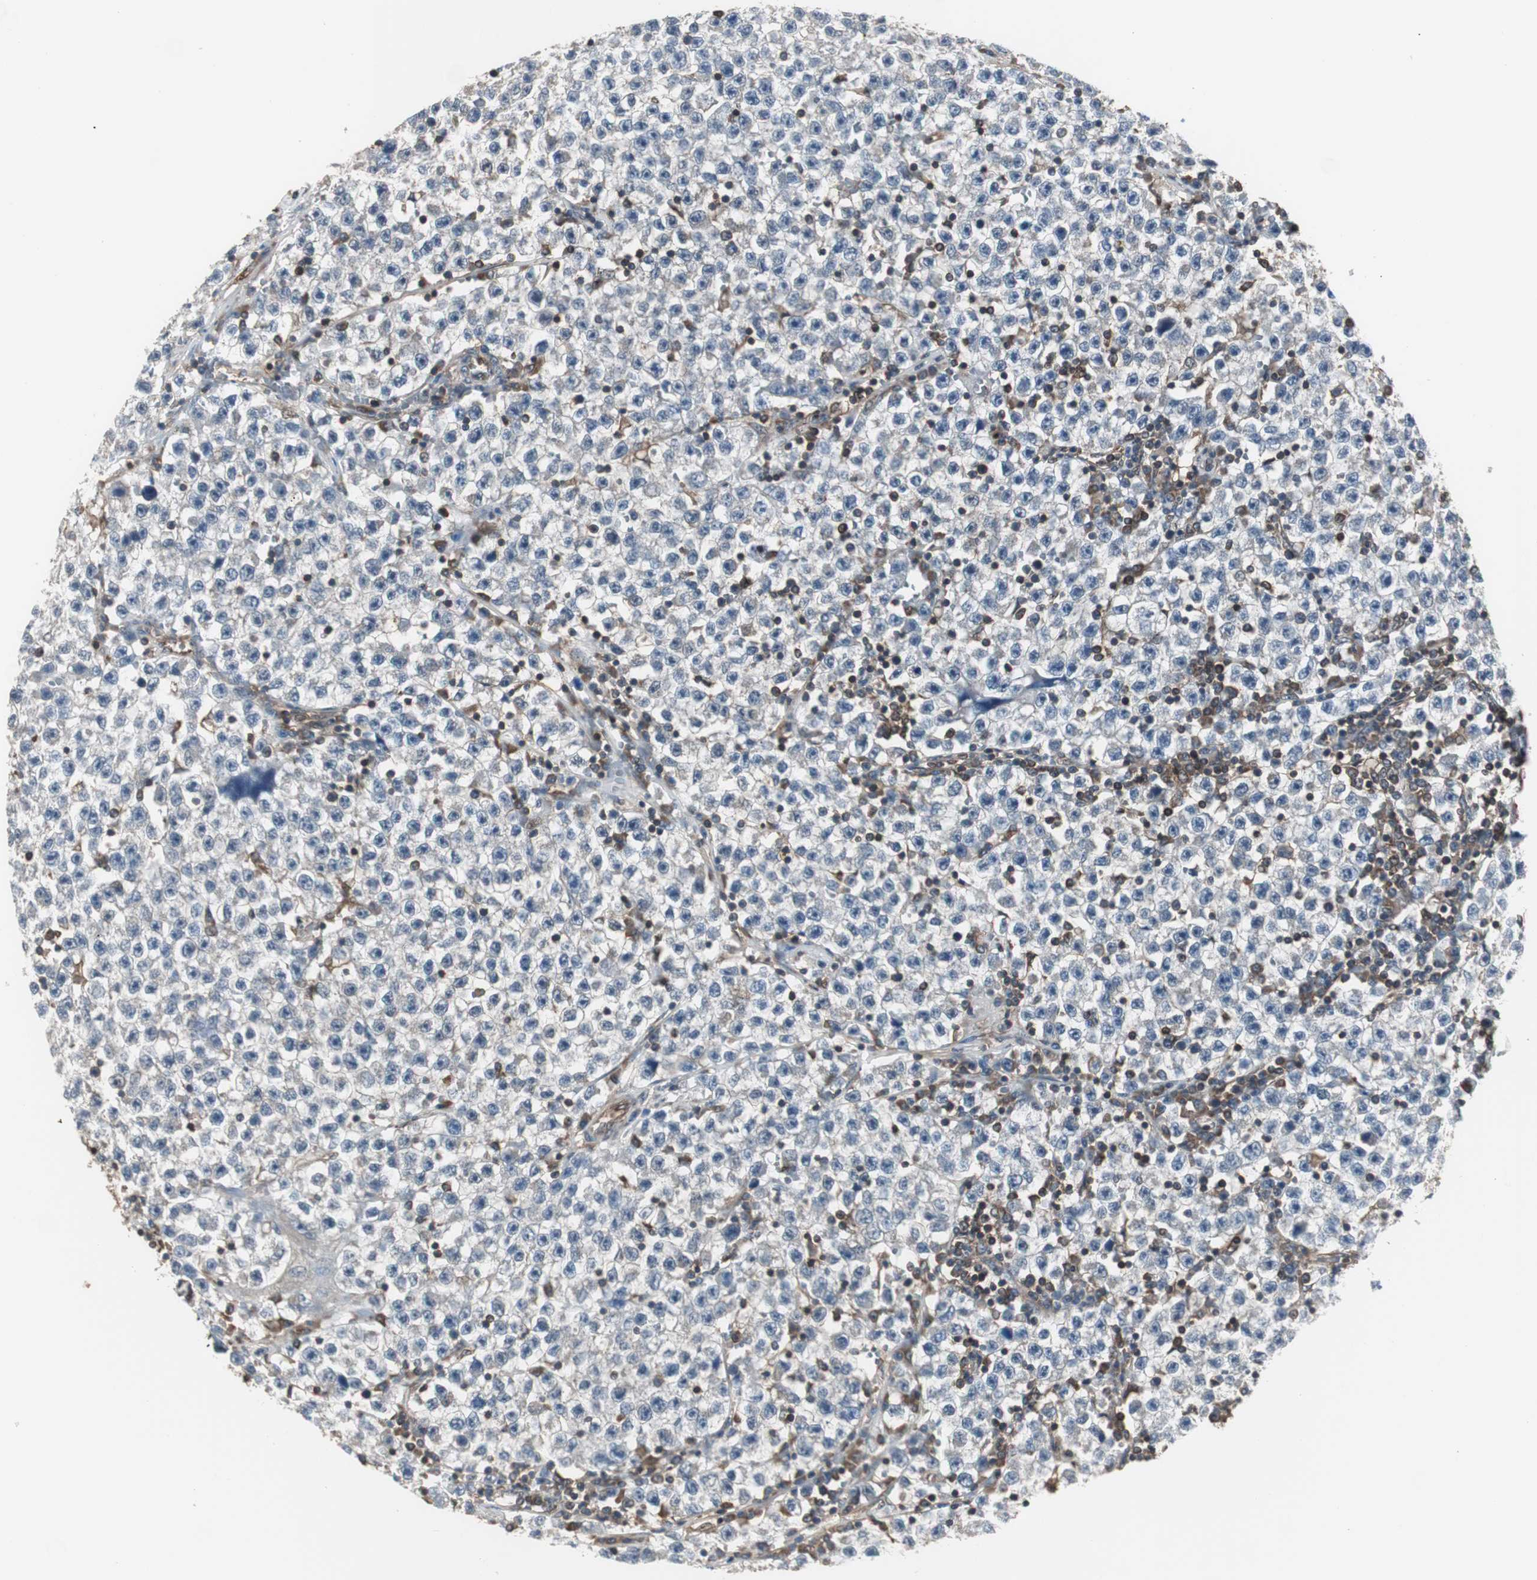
{"staining": {"intensity": "negative", "quantity": "none", "location": "none"}, "tissue": "testis cancer", "cell_type": "Tumor cells", "image_type": "cancer", "snomed": [{"axis": "morphology", "description": "Seminoma, NOS"}, {"axis": "topography", "description": "Testis"}], "caption": "Immunohistochemistry (IHC) of human testis cancer exhibits no positivity in tumor cells.", "gene": "CAPNS1", "patient": {"sex": "male", "age": 22}}